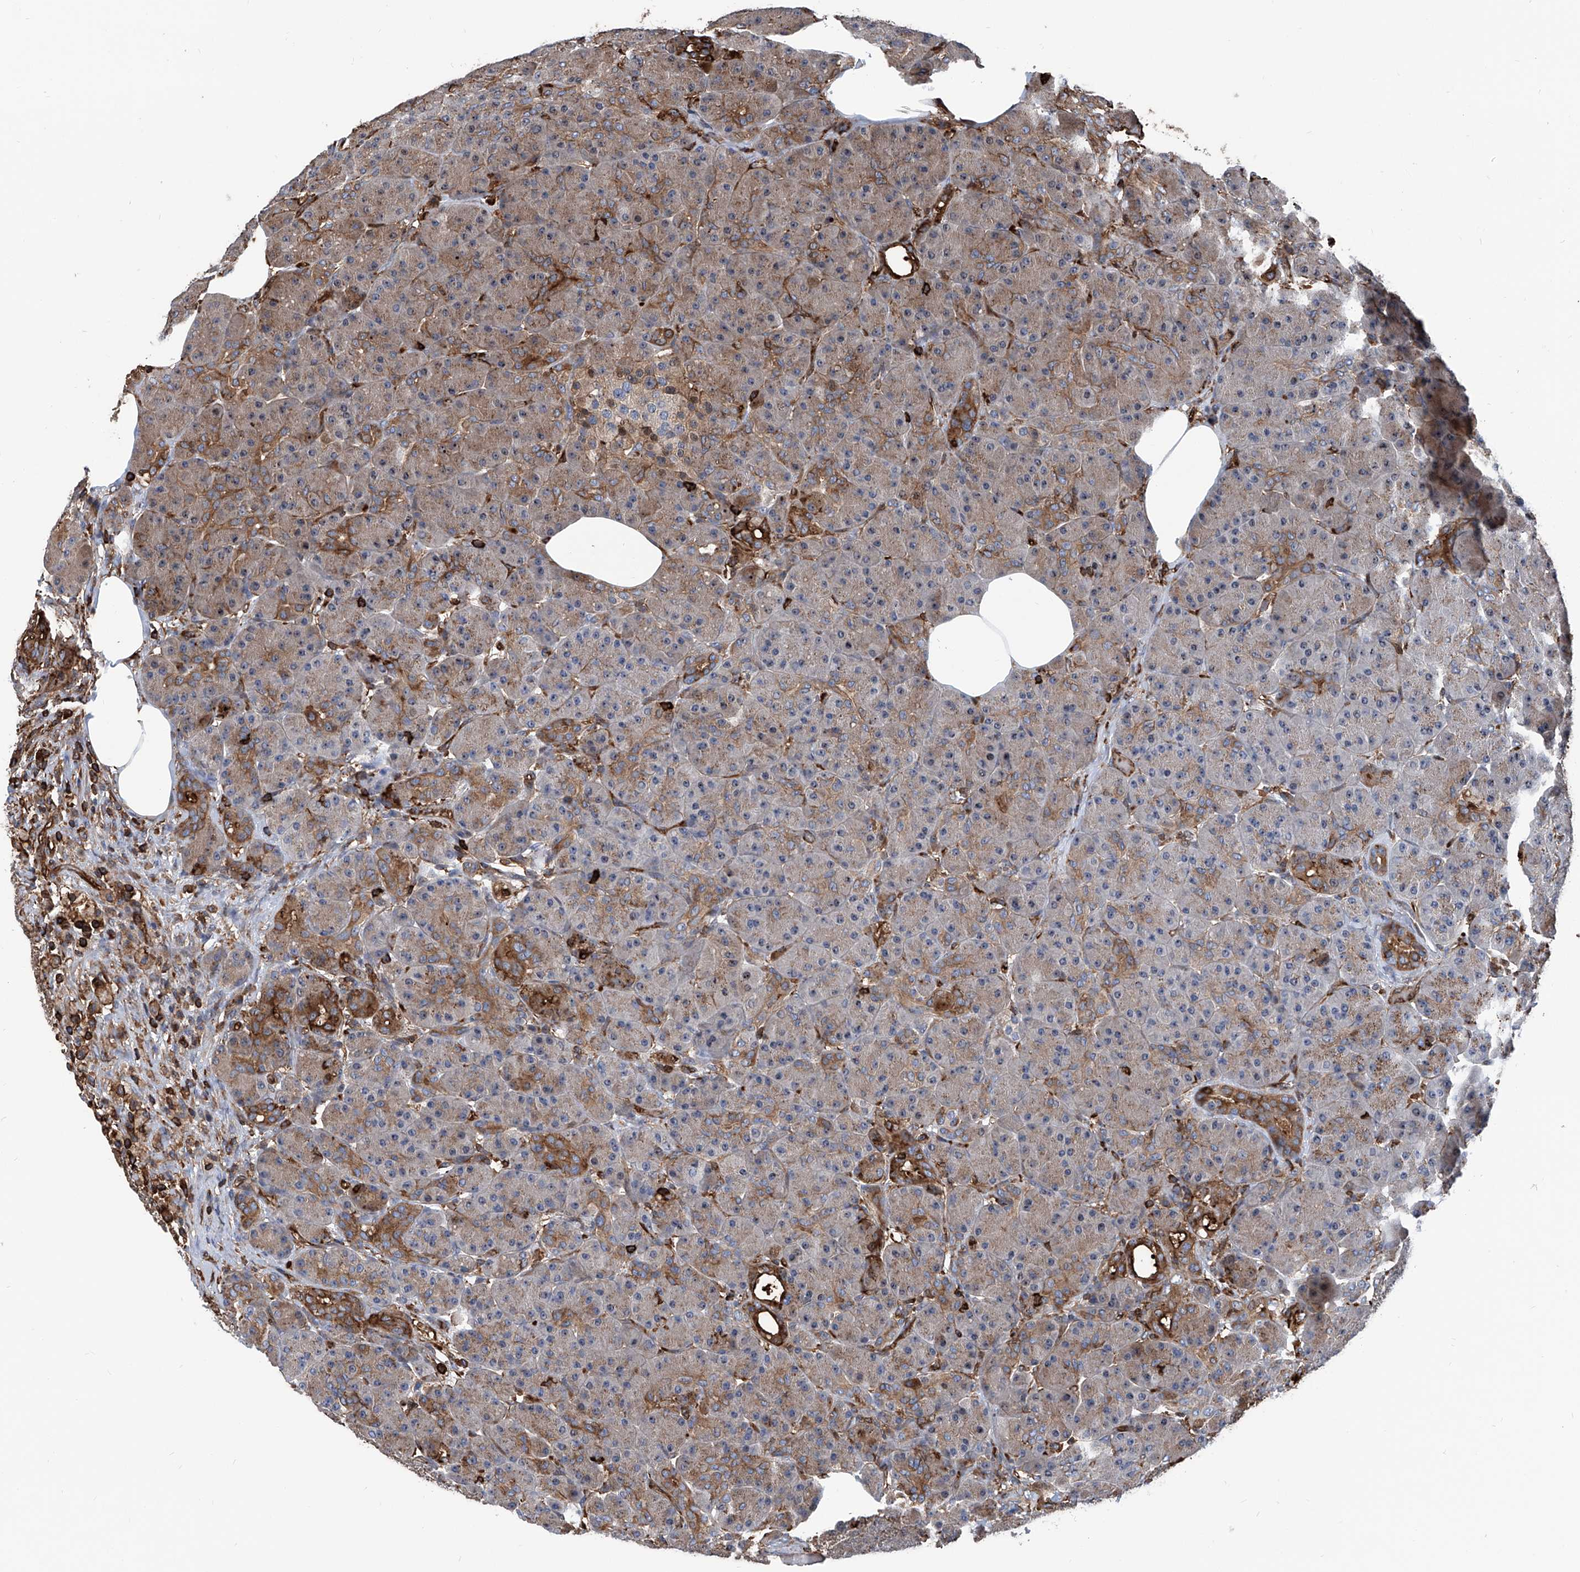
{"staining": {"intensity": "moderate", "quantity": "25%-75%", "location": "cytoplasmic/membranous"}, "tissue": "pancreas", "cell_type": "Exocrine glandular cells", "image_type": "normal", "snomed": [{"axis": "morphology", "description": "Normal tissue, NOS"}, {"axis": "topography", "description": "Pancreas"}], "caption": "The immunohistochemical stain labels moderate cytoplasmic/membranous positivity in exocrine glandular cells of unremarkable pancreas.", "gene": "ZNF484", "patient": {"sex": "male", "age": 63}}